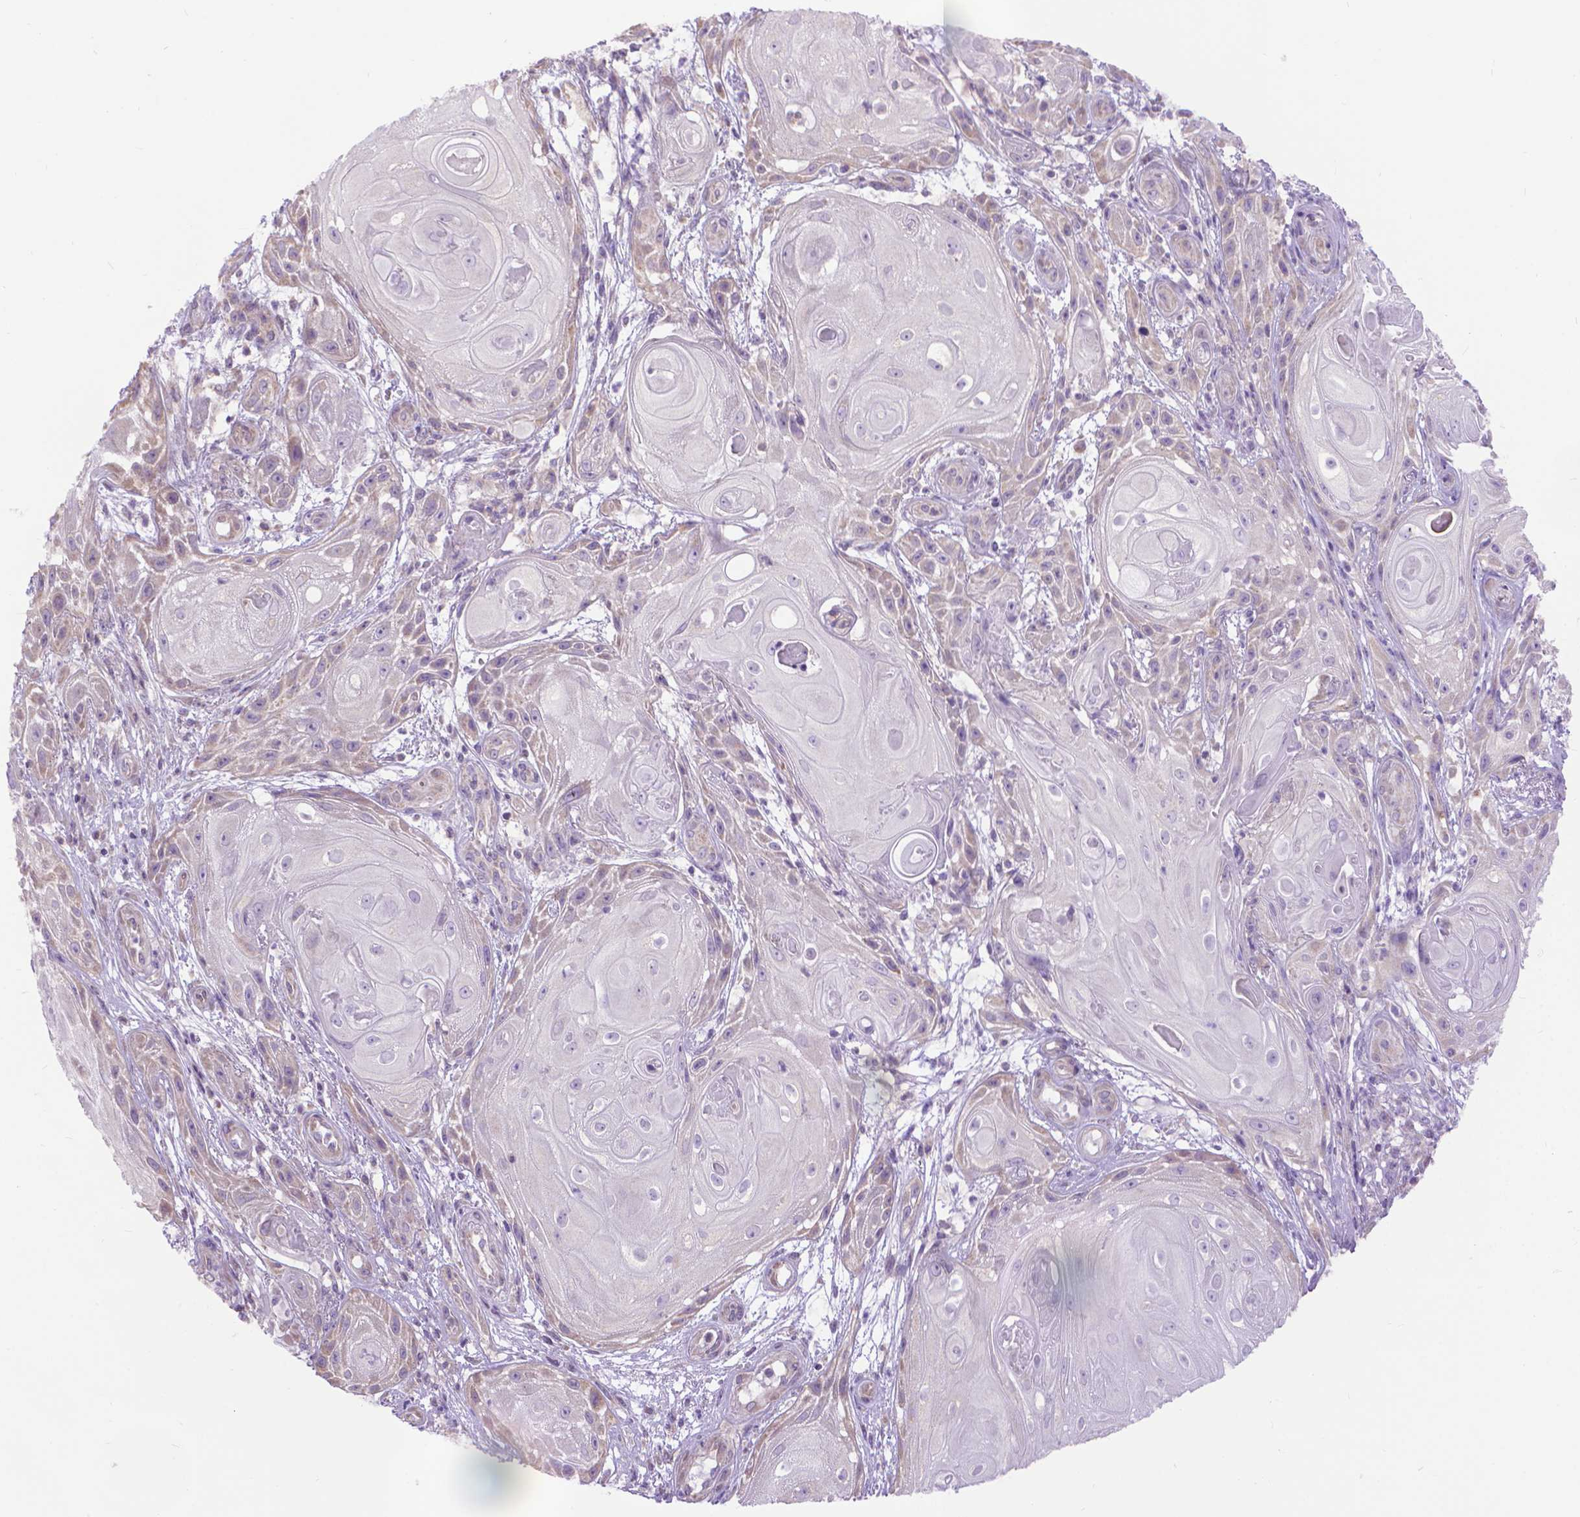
{"staining": {"intensity": "weak", "quantity": "<25%", "location": "cytoplasmic/membranous"}, "tissue": "skin cancer", "cell_type": "Tumor cells", "image_type": "cancer", "snomed": [{"axis": "morphology", "description": "Squamous cell carcinoma, NOS"}, {"axis": "topography", "description": "Skin"}], "caption": "A high-resolution photomicrograph shows IHC staining of skin cancer, which shows no significant expression in tumor cells. Brightfield microscopy of immunohistochemistry stained with DAB (3,3'-diaminobenzidine) (brown) and hematoxylin (blue), captured at high magnification.", "gene": "SYN1", "patient": {"sex": "male", "age": 62}}